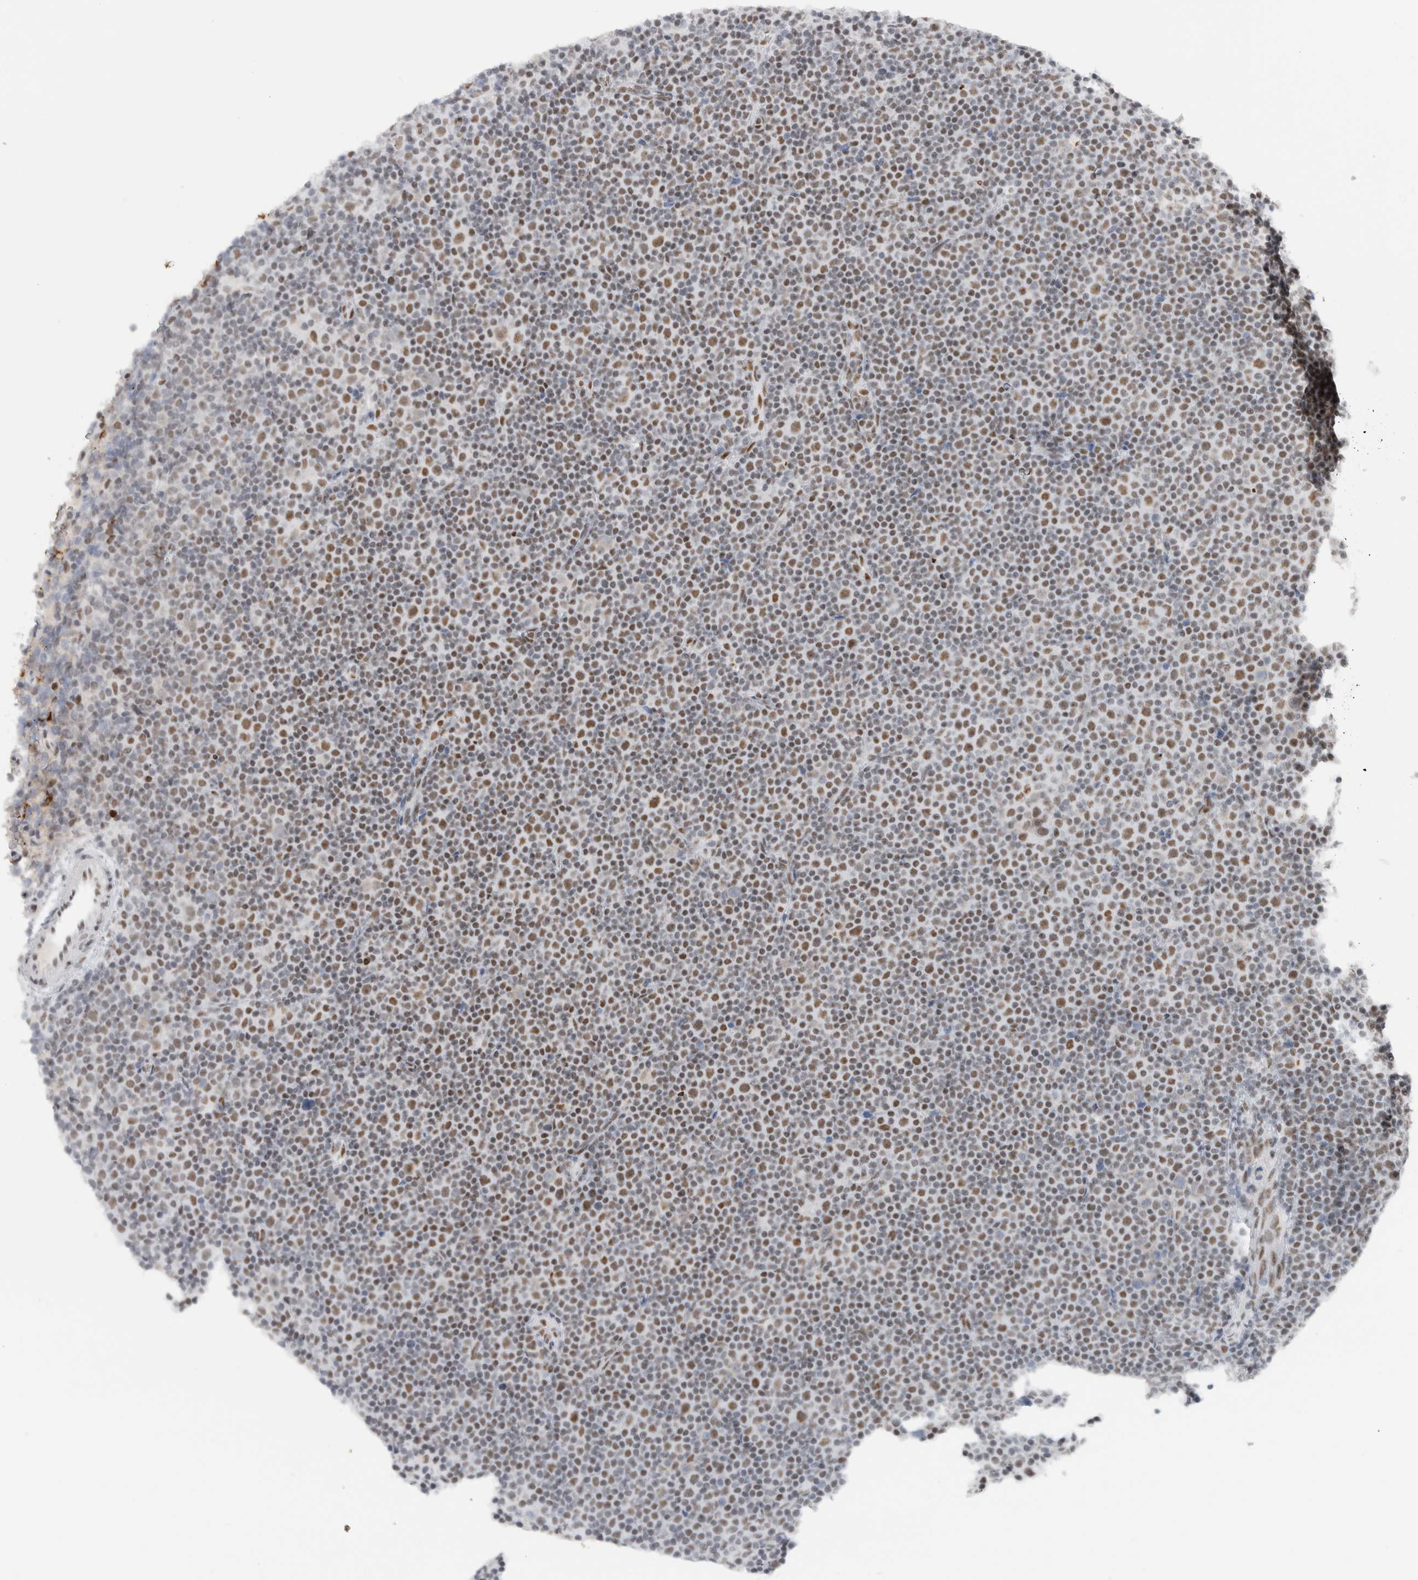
{"staining": {"intensity": "moderate", "quantity": ">75%", "location": "nuclear"}, "tissue": "lymphoma", "cell_type": "Tumor cells", "image_type": "cancer", "snomed": [{"axis": "morphology", "description": "Malignant lymphoma, non-Hodgkin's type, Low grade"}, {"axis": "topography", "description": "Lymph node"}], "caption": "Moderate nuclear expression is present in approximately >75% of tumor cells in lymphoma.", "gene": "COPS7A", "patient": {"sex": "female", "age": 67}}